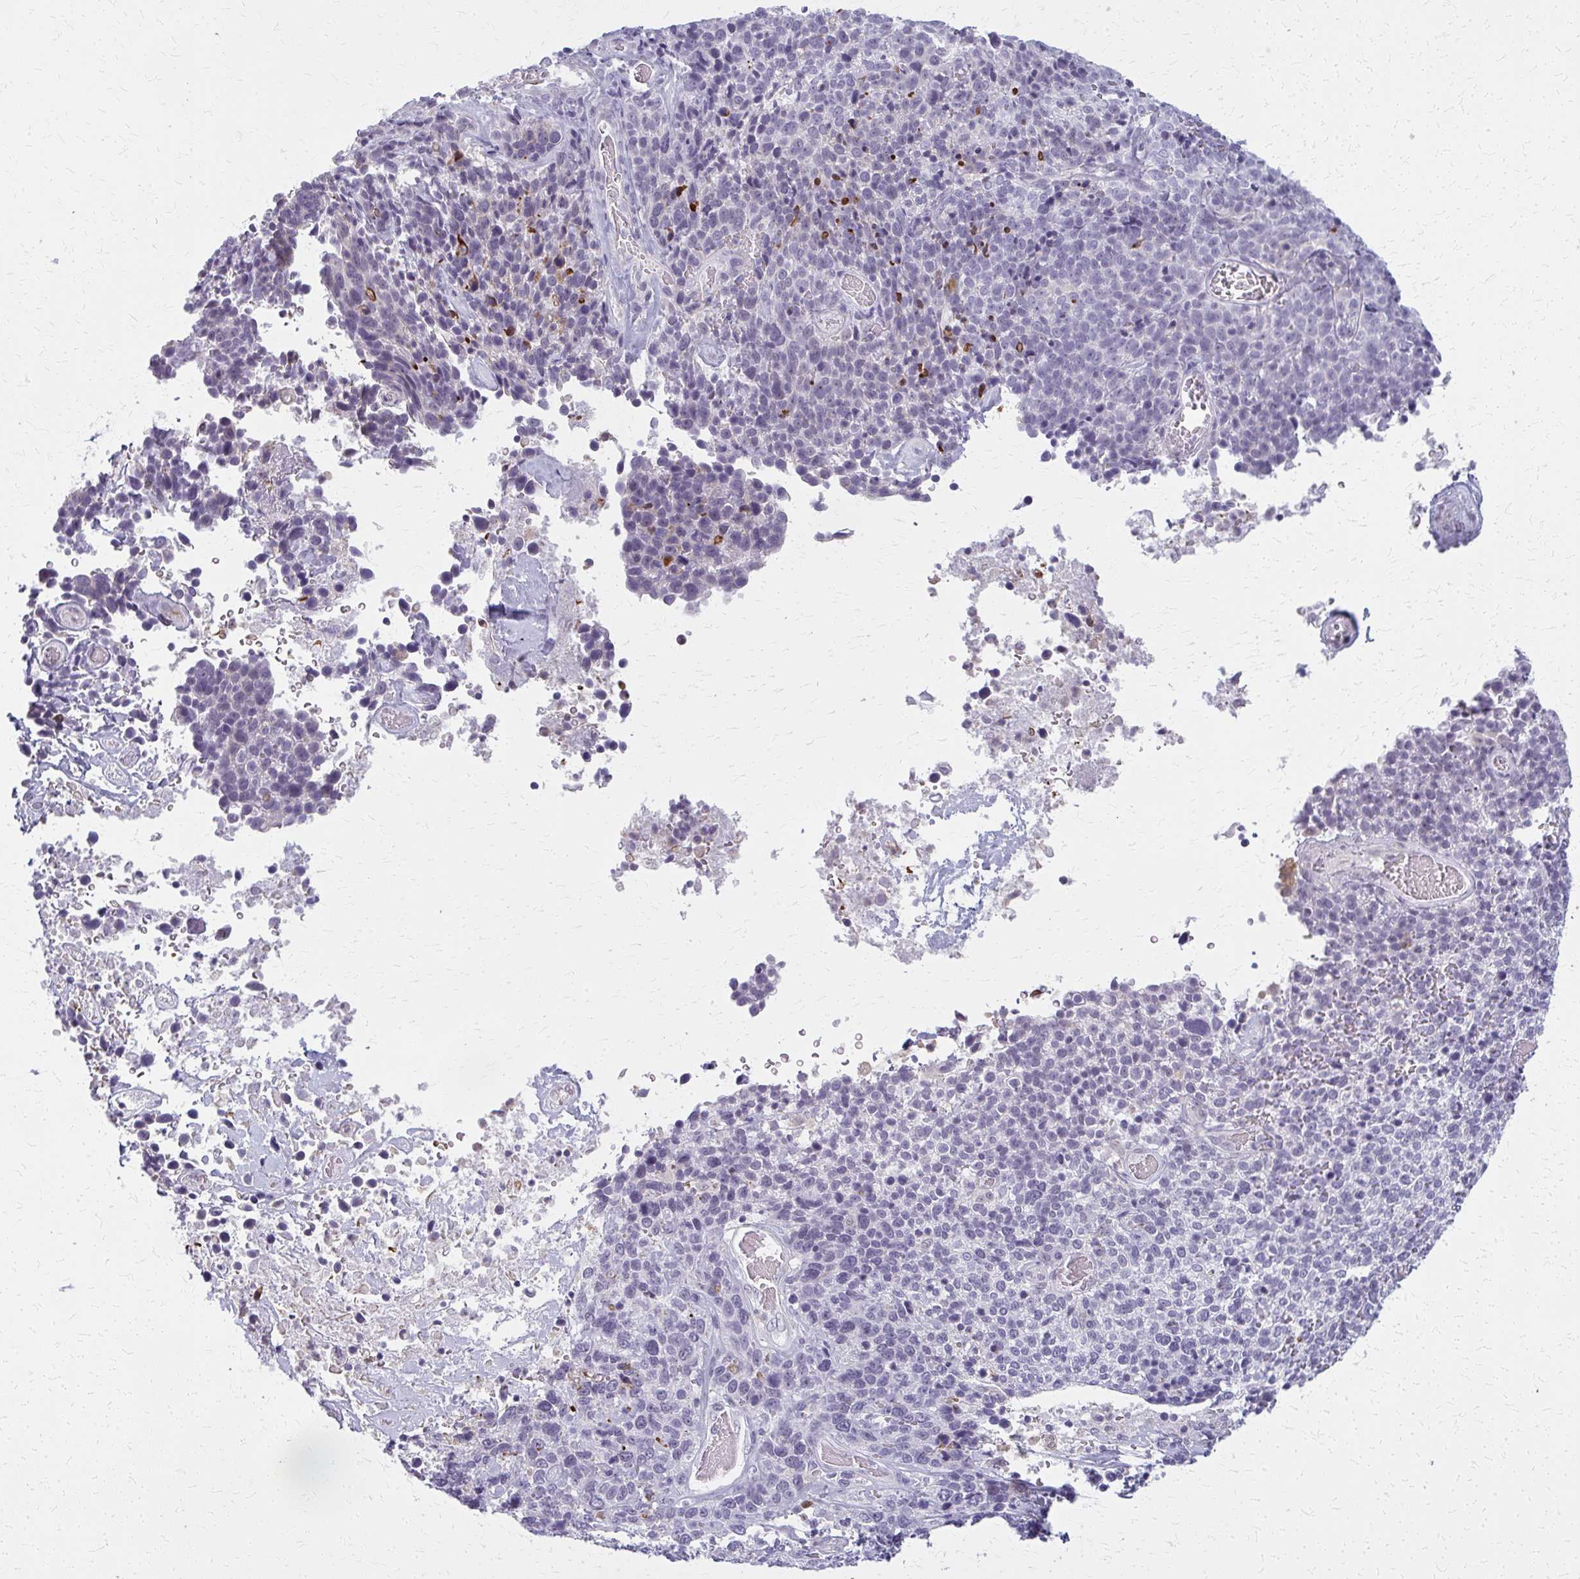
{"staining": {"intensity": "negative", "quantity": "none", "location": "none"}, "tissue": "cervical cancer", "cell_type": "Tumor cells", "image_type": "cancer", "snomed": [{"axis": "morphology", "description": "Squamous cell carcinoma, NOS"}, {"axis": "topography", "description": "Cervix"}], "caption": "Human cervical squamous cell carcinoma stained for a protein using immunohistochemistry demonstrates no expression in tumor cells.", "gene": "CASQ2", "patient": {"sex": "female", "age": 46}}